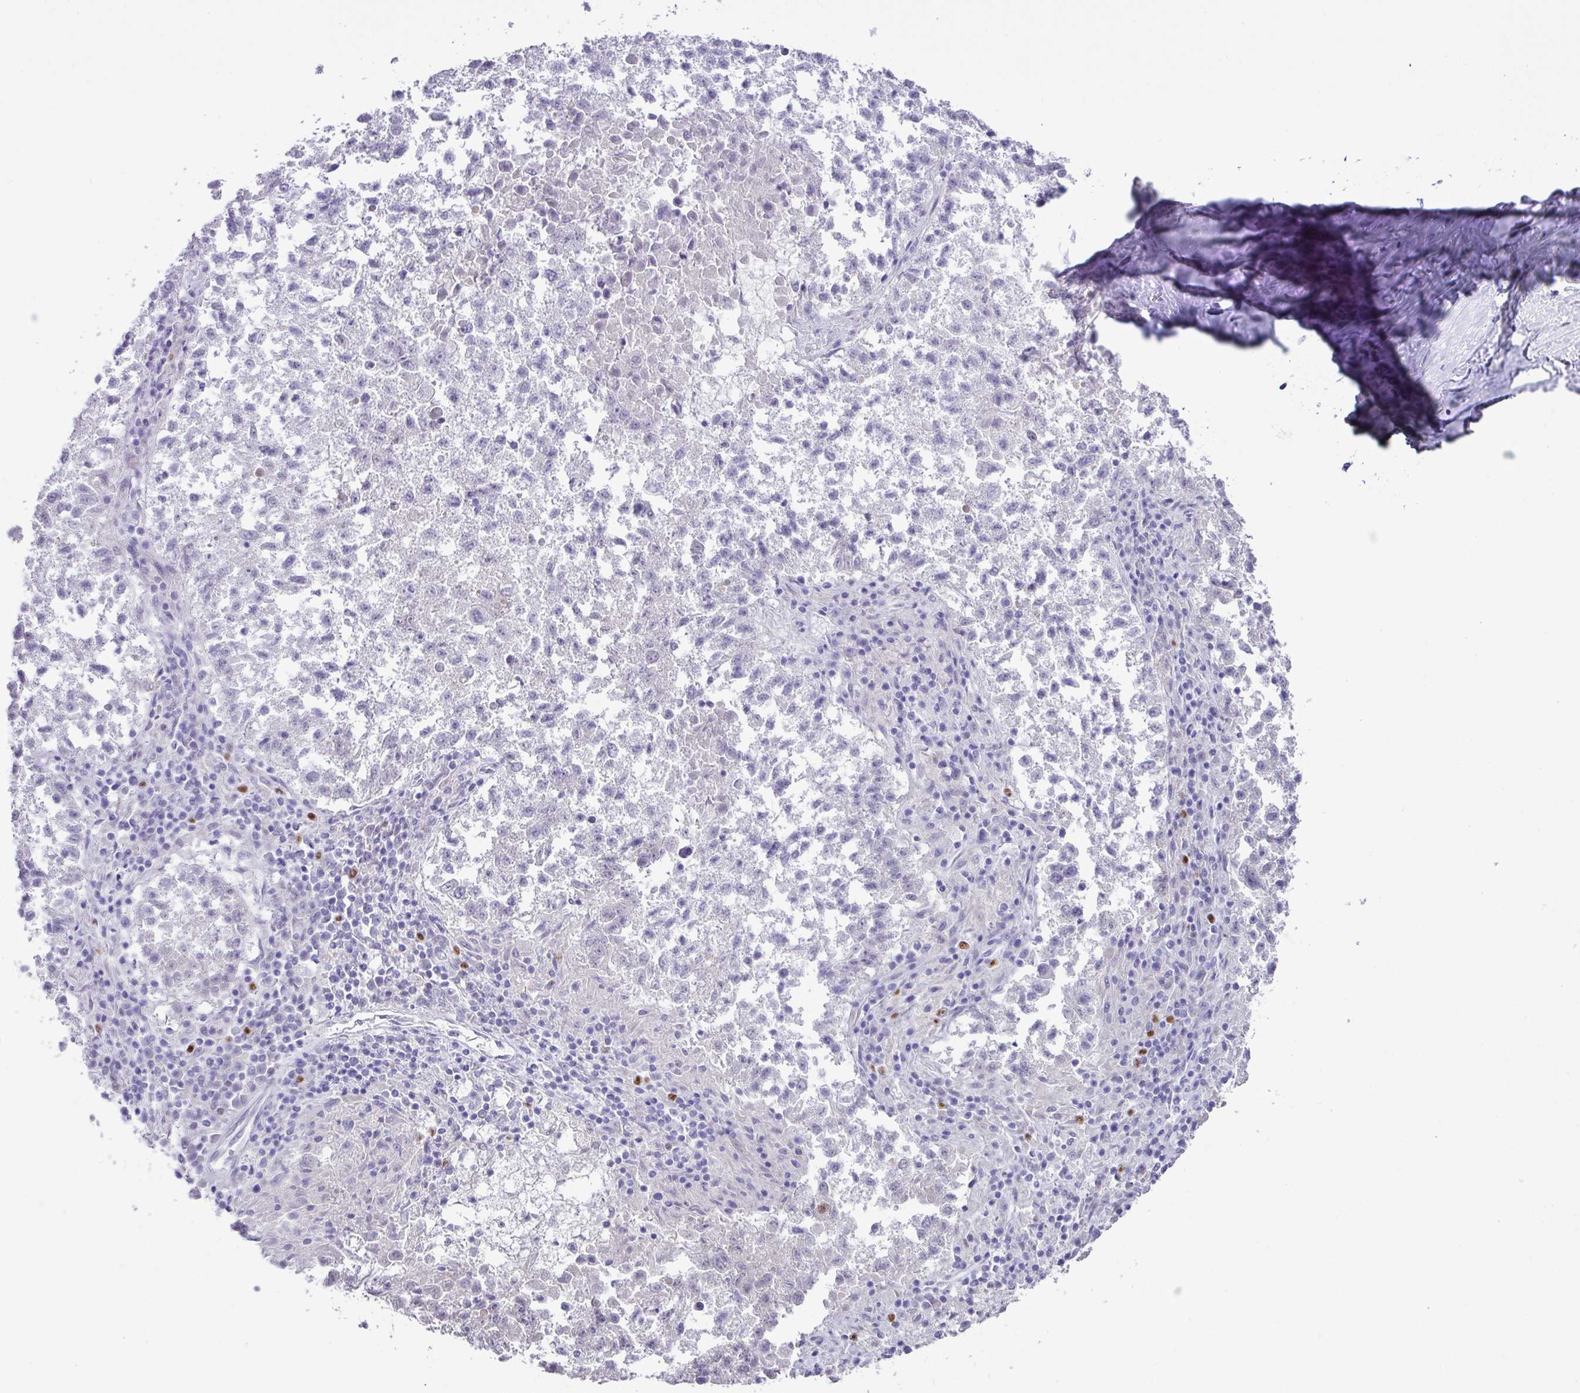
{"staining": {"intensity": "negative", "quantity": "none", "location": "none"}, "tissue": "lung cancer", "cell_type": "Tumor cells", "image_type": "cancer", "snomed": [{"axis": "morphology", "description": "Squamous cell carcinoma, NOS"}, {"axis": "topography", "description": "Lung"}], "caption": "An IHC image of lung cancer (squamous cell carcinoma) is shown. There is no staining in tumor cells of lung cancer (squamous cell carcinoma).", "gene": "BCL11A", "patient": {"sex": "male", "age": 73}}